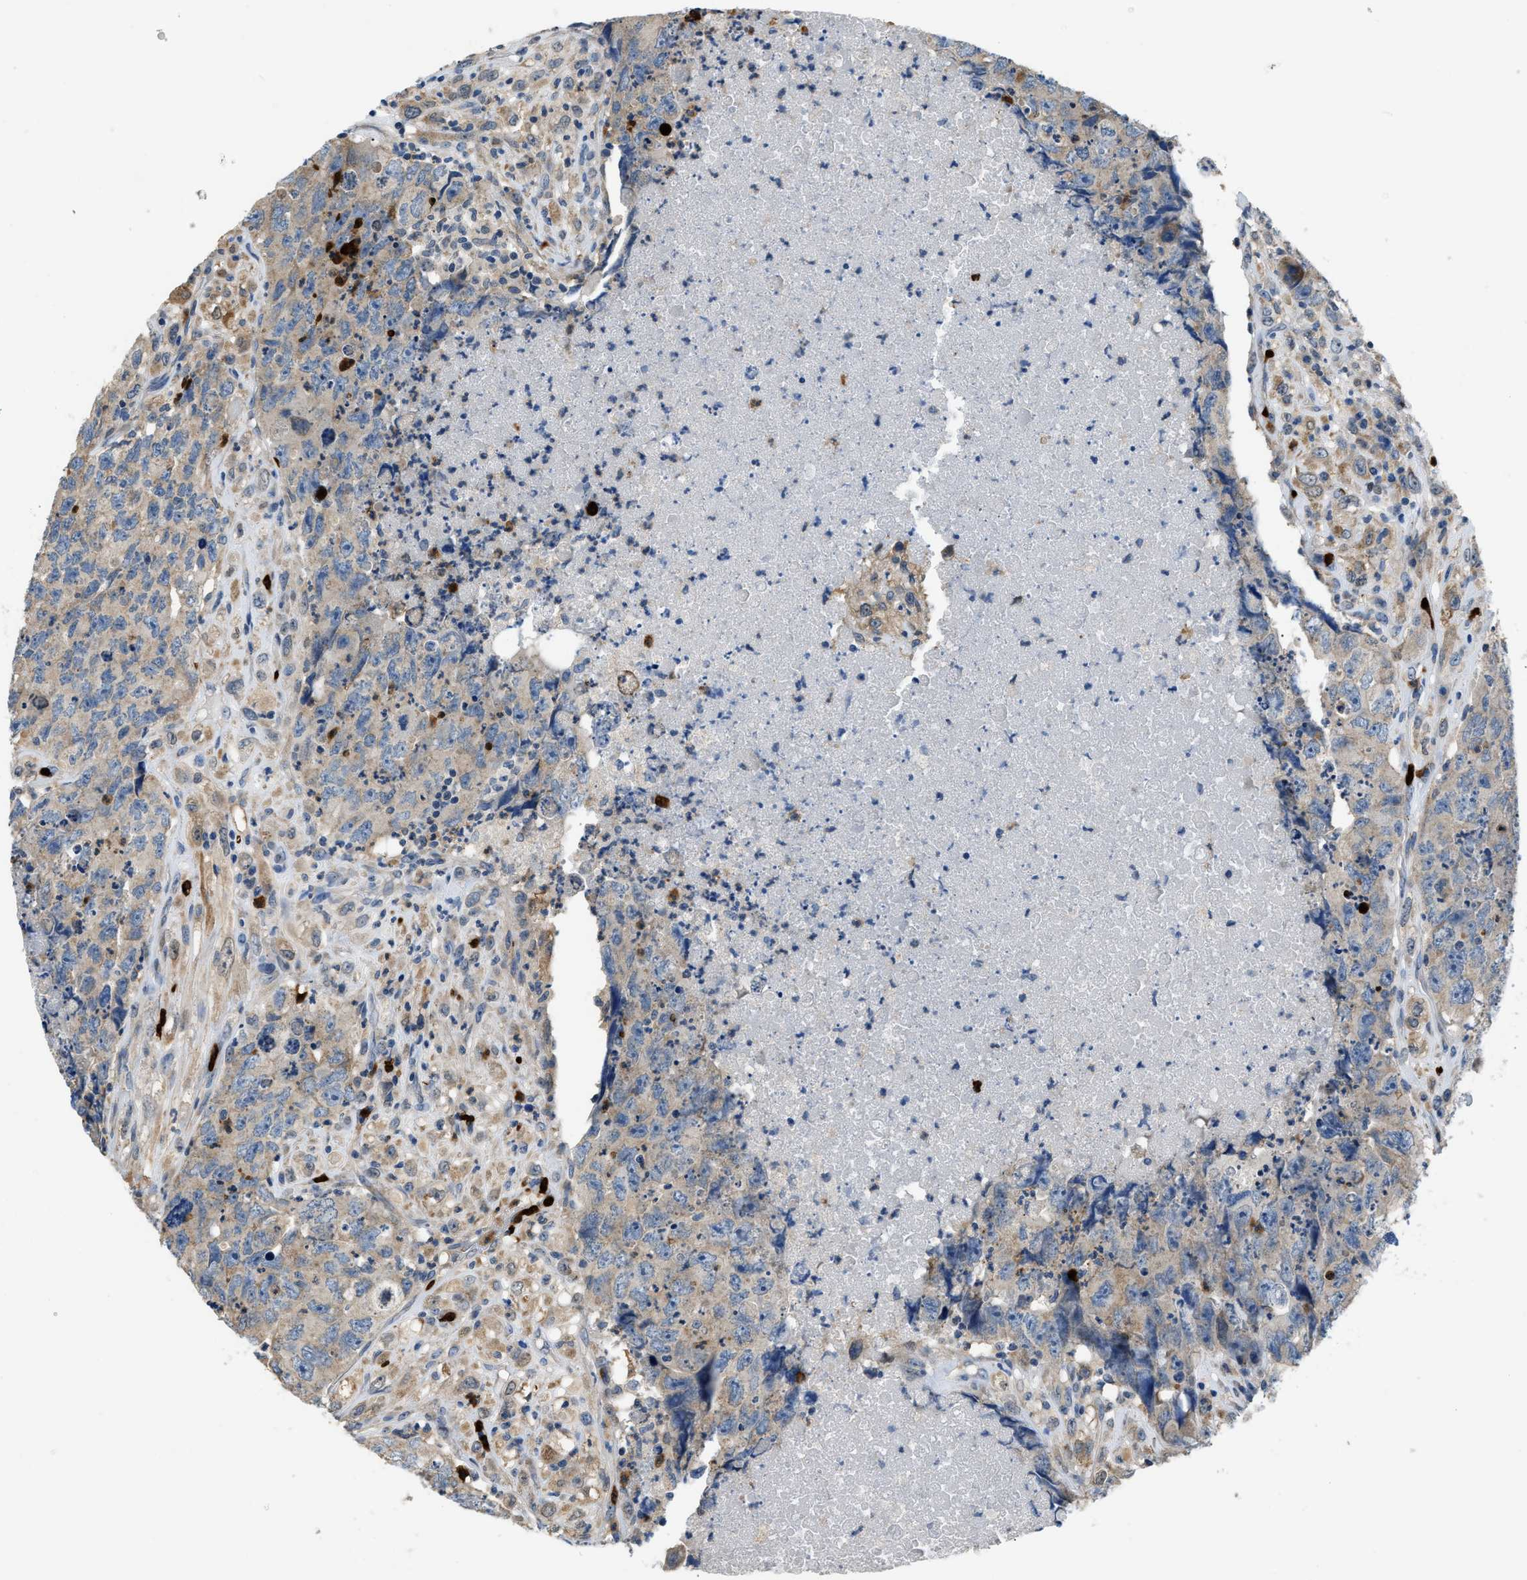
{"staining": {"intensity": "weak", "quantity": ">75%", "location": "cytoplasmic/membranous"}, "tissue": "testis cancer", "cell_type": "Tumor cells", "image_type": "cancer", "snomed": [{"axis": "morphology", "description": "Carcinoma, Embryonal, NOS"}, {"axis": "topography", "description": "Testis"}], "caption": "Protein staining by immunohistochemistry (IHC) demonstrates weak cytoplasmic/membranous expression in about >75% of tumor cells in testis cancer (embryonal carcinoma). Immunohistochemistry (ihc) stains the protein of interest in brown and the nuclei are stained blue.", "gene": "TOMM34", "patient": {"sex": "male", "age": 32}}